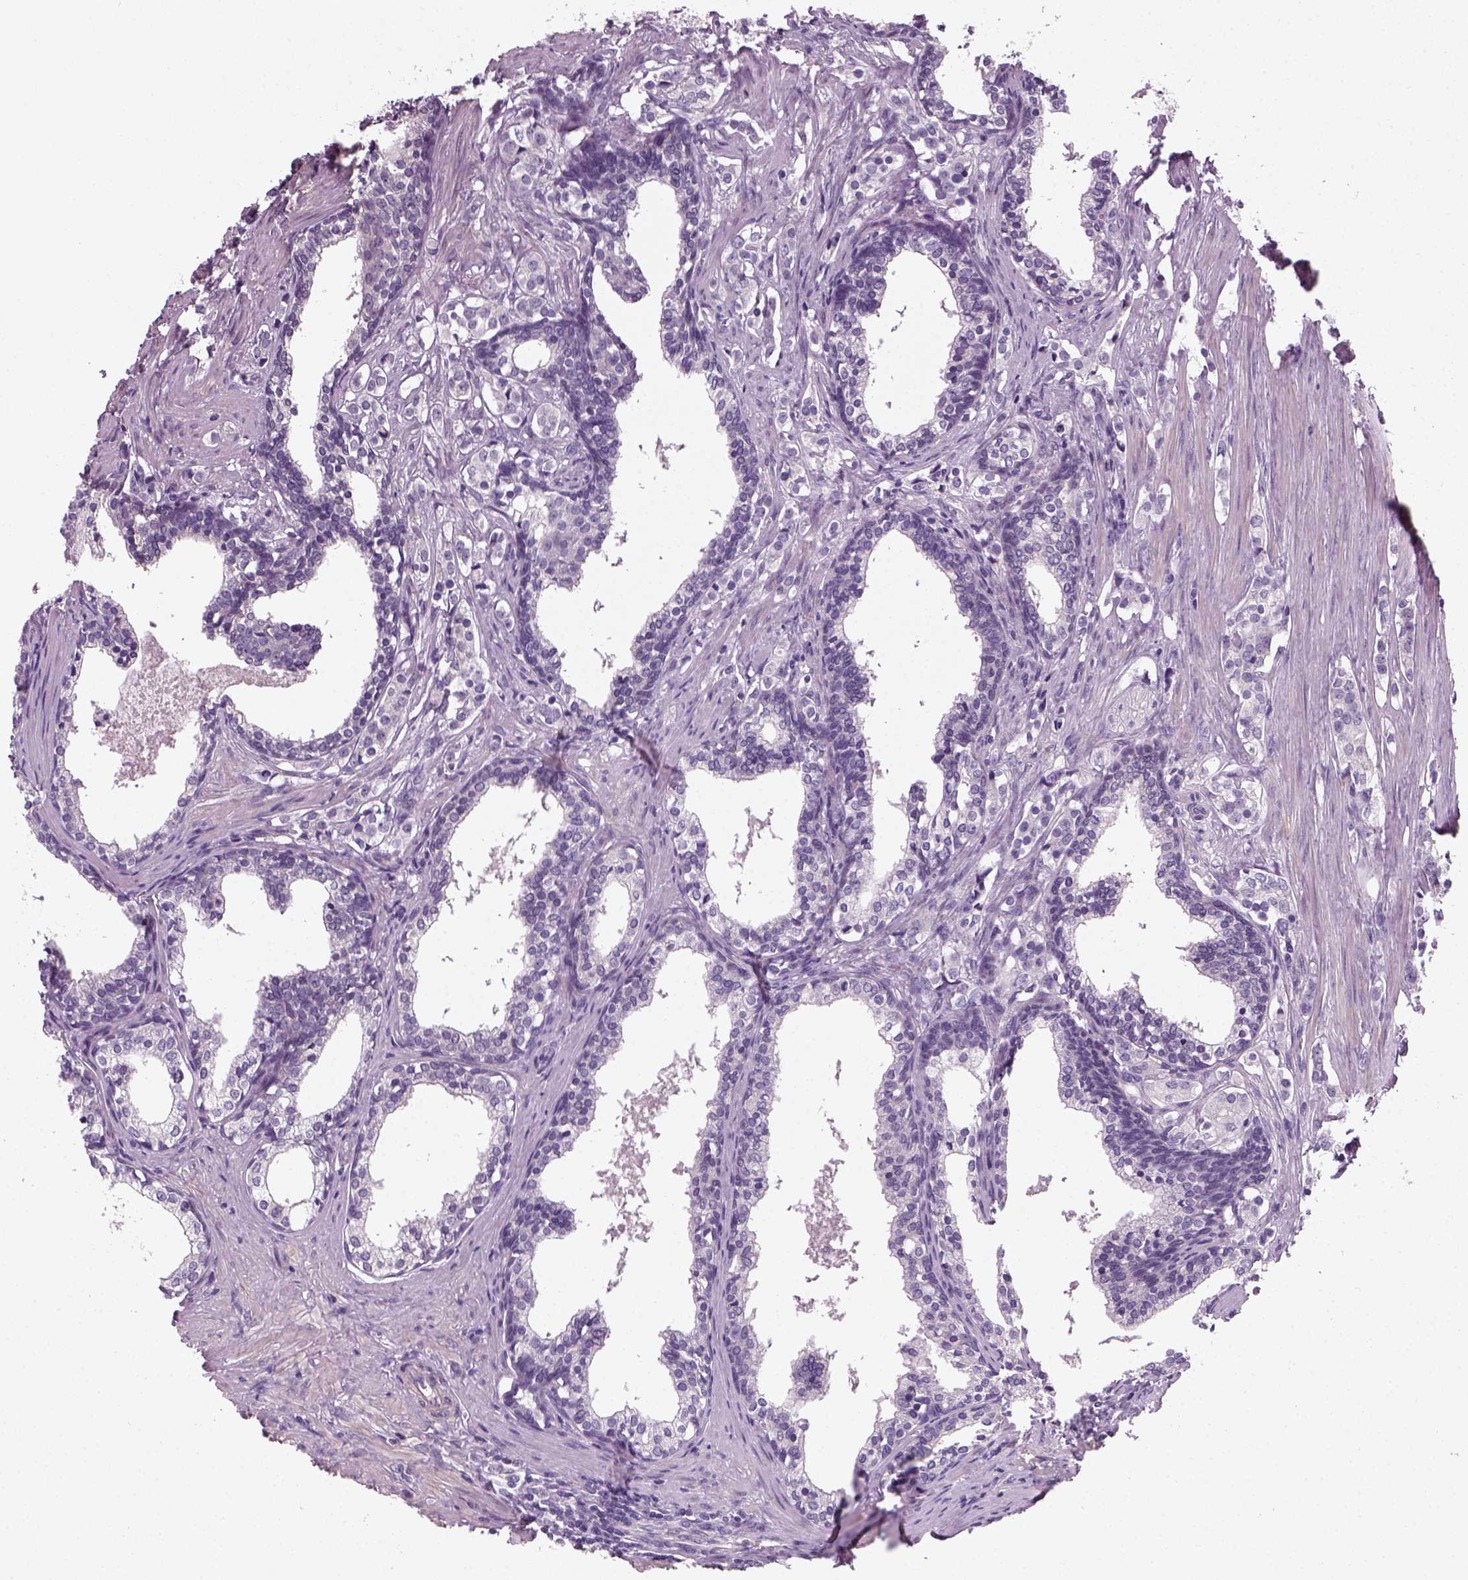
{"staining": {"intensity": "negative", "quantity": "none", "location": "none"}, "tissue": "prostate cancer", "cell_type": "Tumor cells", "image_type": "cancer", "snomed": [{"axis": "morphology", "description": "Adenocarcinoma, NOS"}, {"axis": "topography", "description": "Prostate and seminal vesicle, NOS"}], "caption": "DAB immunohistochemical staining of human prostate cancer displays no significant positivity in tumor cells. (Stains: DAB (3,3'-diaminobenzidine) IHC with hematoxylin counter stain, Microscopy: brightfield microscopy at high magnification).", "gene": "ELOVL3", "patient": {"sex": "male", "age": 63}}